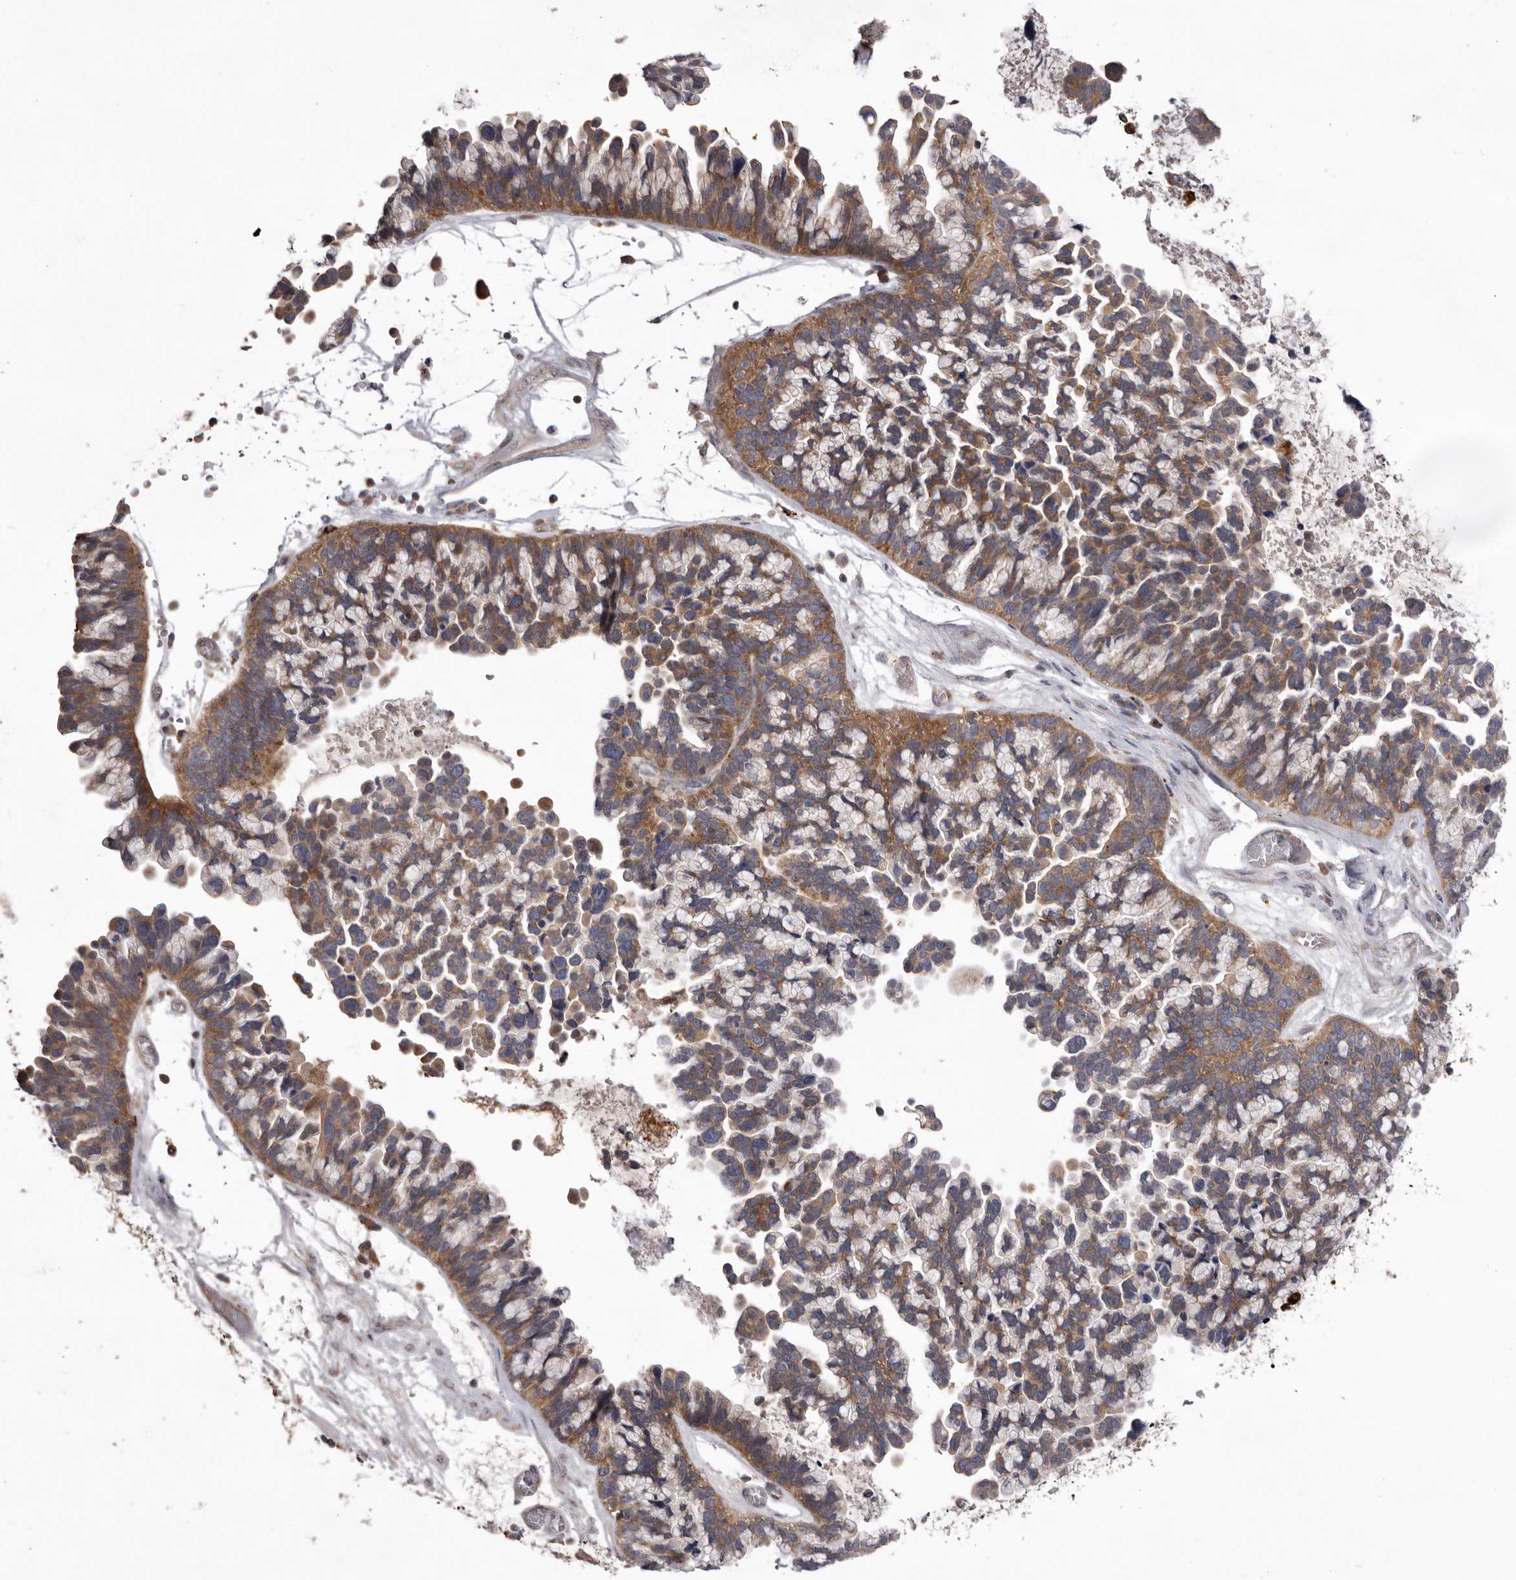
{"staining": {"intensity": "moderate", "quantity": ">75%", "location": "cytoplasmic/membranous"}, "tissue": "ovarian cancer", "cell_type": "Tumor cells", "image_type": "cancer", "snomed": [{"axis": "morphology", "description": "Cystadenocarcinoma, serous, NOS"}, {"axis": "topography", "description": "Ovary"}], "caption": "There is medium levels of moderate cytoplasmic/membranous positivity in tumor cells of ovarian cancer, as demonstrated by immunohistochemical staining (brown color).", "gene": "WDR47", "patient": {"sex": "female", "age": 56}}